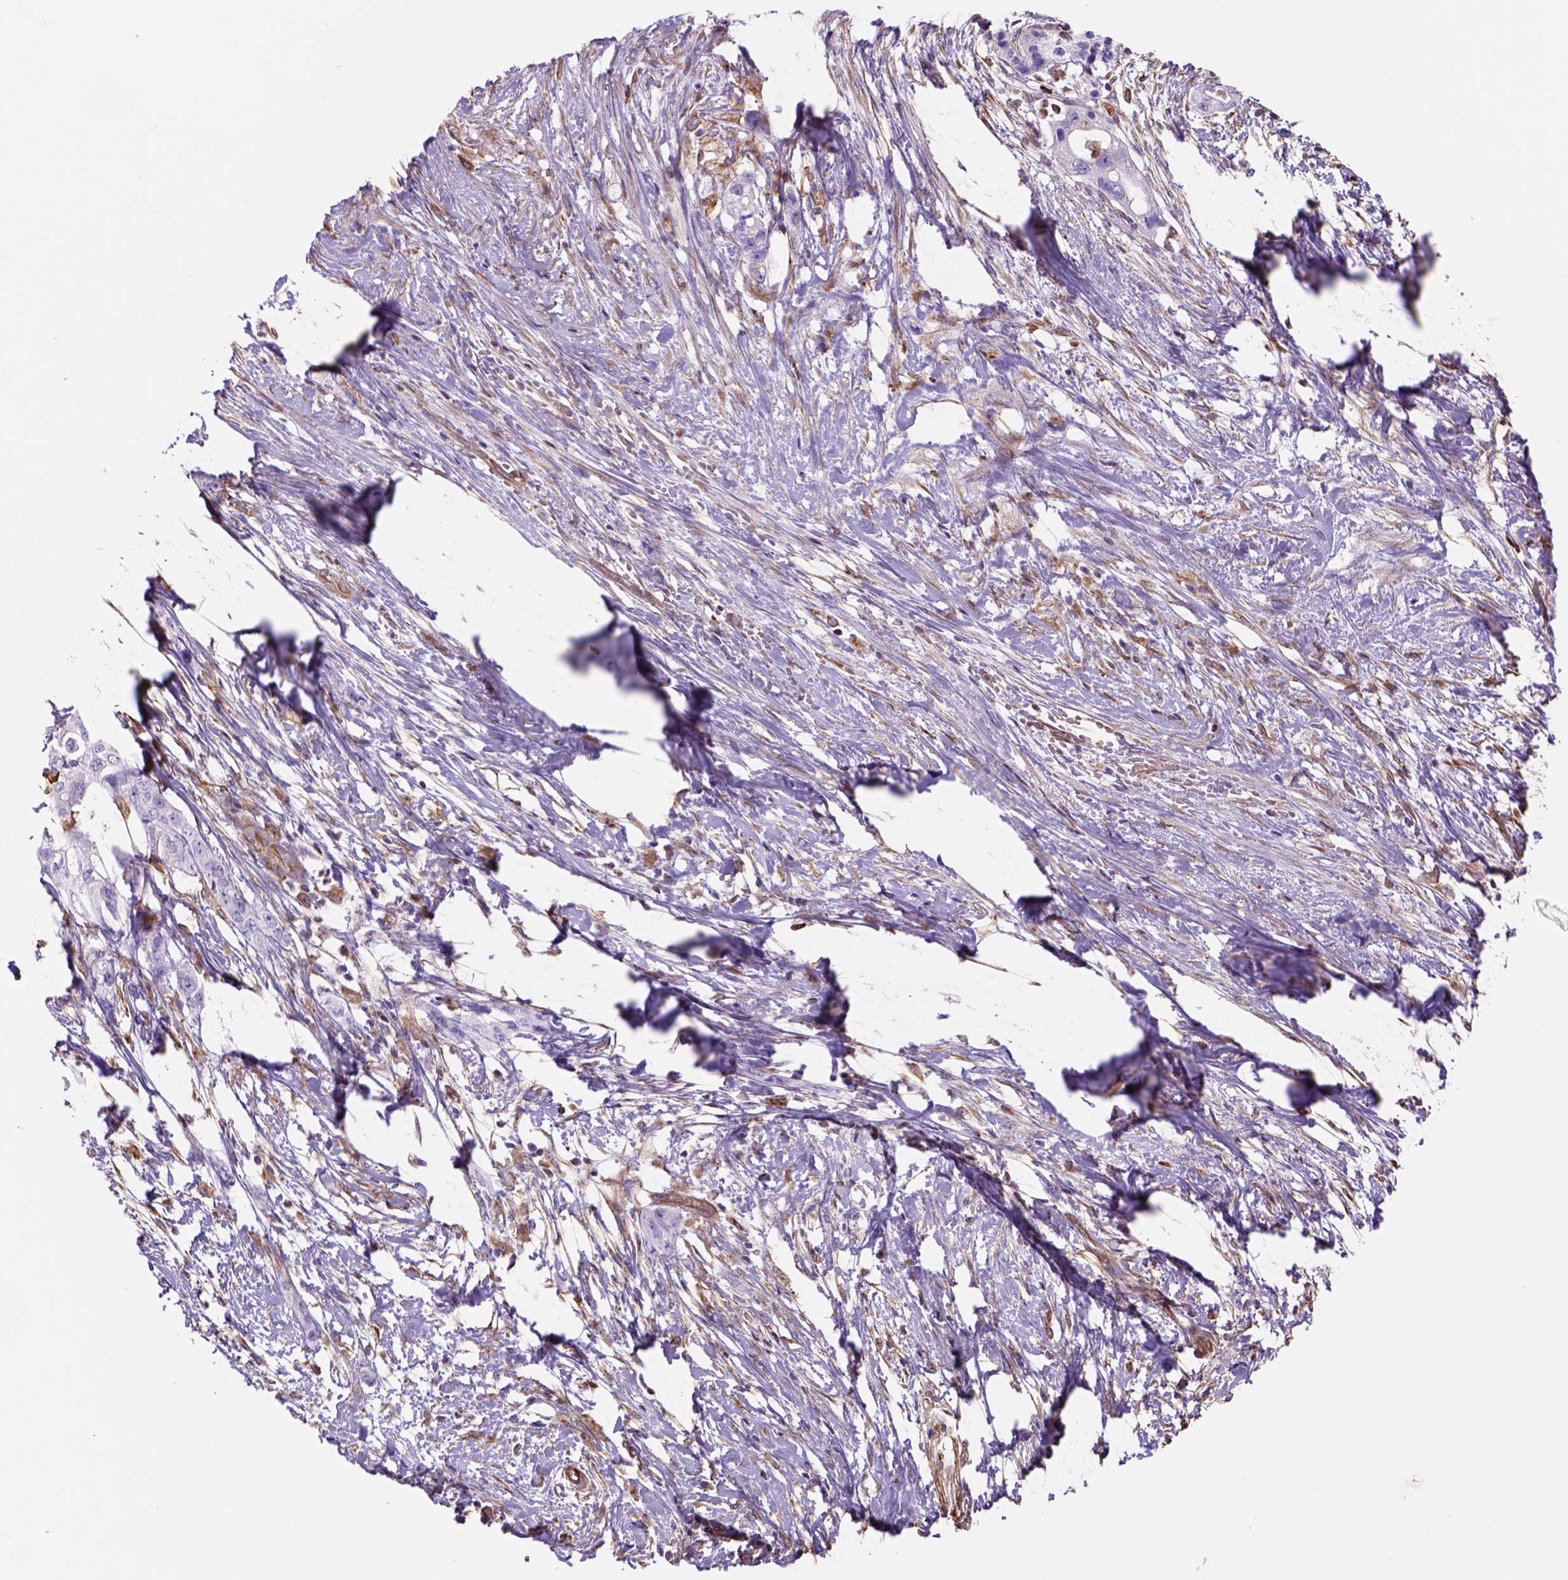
{"staining": {"intensity": "negative", "quantity": "none", "location": "none"}, "tissue": "pancreatic cancer", "cell_type": "Tumor cells", "image_type": "cancer", "snomed": [{"axis": "morphology", "description": "Adenocarcinoma, NOS"}, {"axis": "topography", "description": "Pancreas"}], "caption": "High power microscopy photomicrograph of an immunohistochemistry histopathology image of pancreatic cancer, revealing no significant positivity in tumor cells.", "gene": "ZZZ3", "patient": {"sex": "female", "age": 72}}